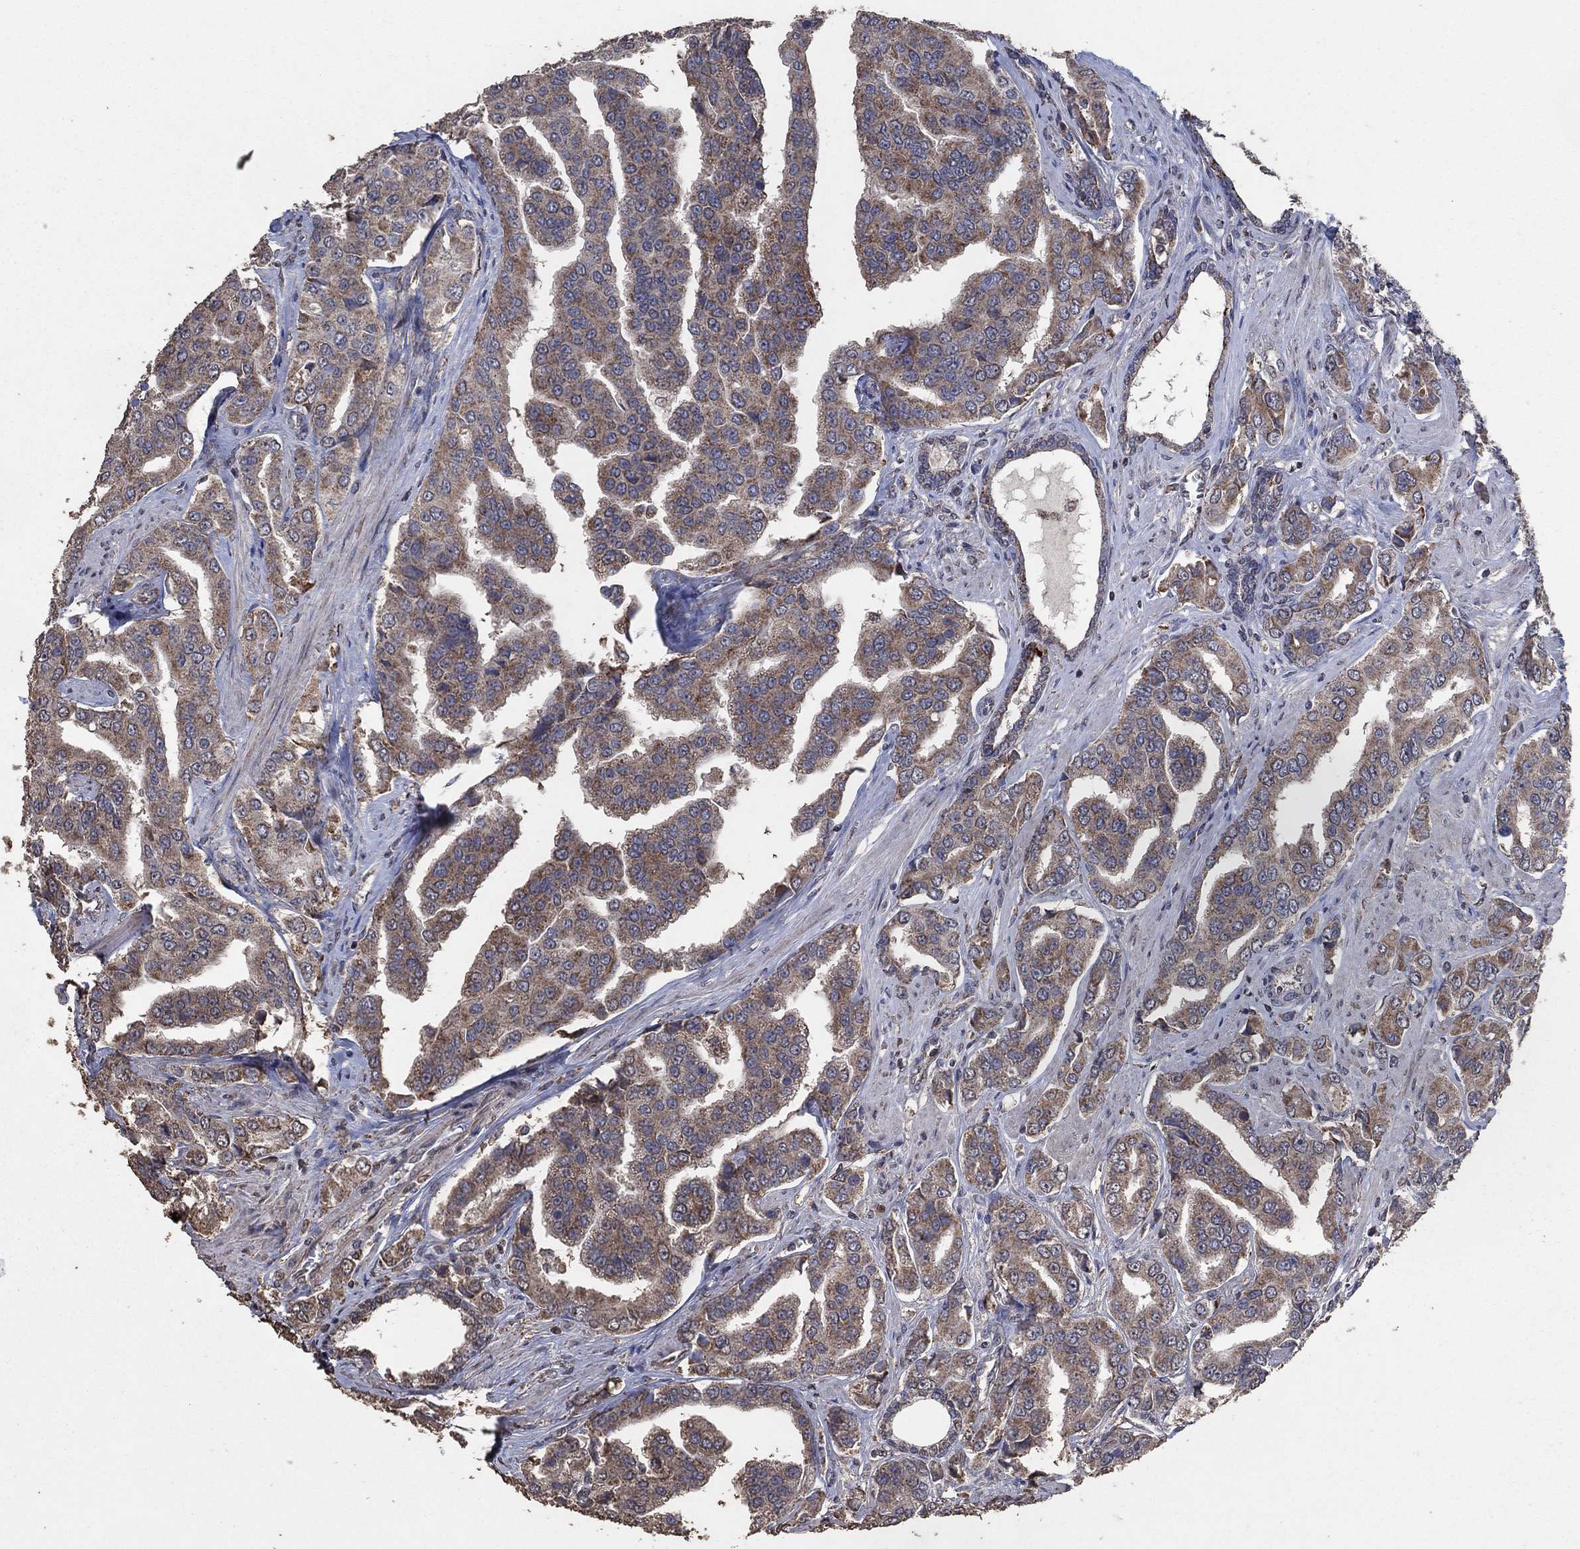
{"staining": {"intensity": "moderate", "quantity": "25%-75%", "location": "cytoplasmic/membranous"}, "tissue": "prostate cancer", "cell_type": "Tumor cells", "image_type": "cancer", "snomed": [{"axis": "morphology", "description": "Adenocarcinoma, NOS"}, {"axis": "topography", "description": "Prostate and seminal vesicle, NOS"}, {"axis": "topography", "description": "Prostate"}], "caption": "Tumor cells exhibit medium levels of moderate cytoplasmic/membranous positivity in approximately 25%-75% of cells in human prostate adenocarcinoma.", "gene": "MRPS24", "patient": {"sex": "male", "age": 69}}